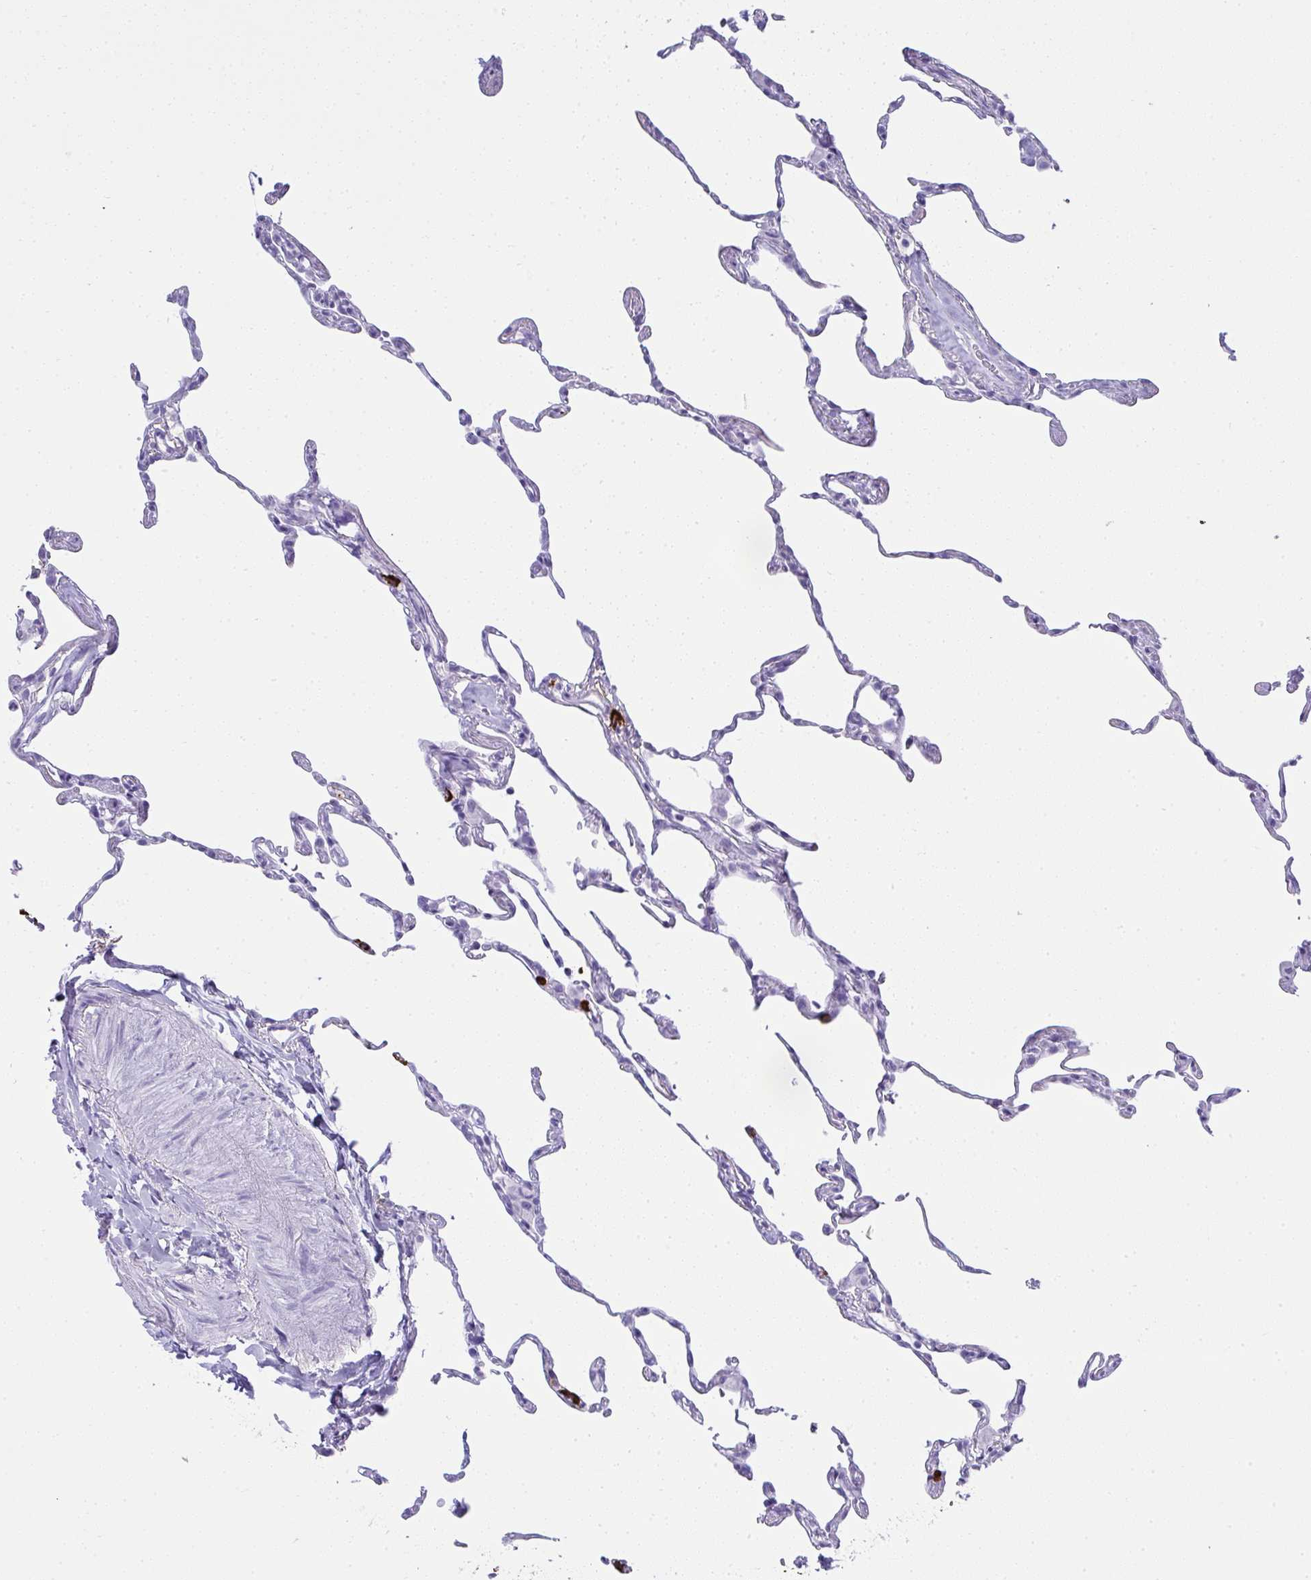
{"staining": {"intensity": "negative", "quantity": "none", "location": "none"}, "tissue": "lung", "cell_type": "Alveolar cells", "image_type": "normal", "snomed": [{"axis": "morphology", "description": "Normal tissue, NOS"}, {"axis": "topography", "description": "Lung"}], "caption": "This photomicrograph is of unremarkable lung stained with immunohistochemistry (IHC) to label a protein in brown with the nuclei are counter-stained blue. There is no staining in alveolar cells.", "gene": "CDADC1", "patient": {"sex": "female", "age": 57}}